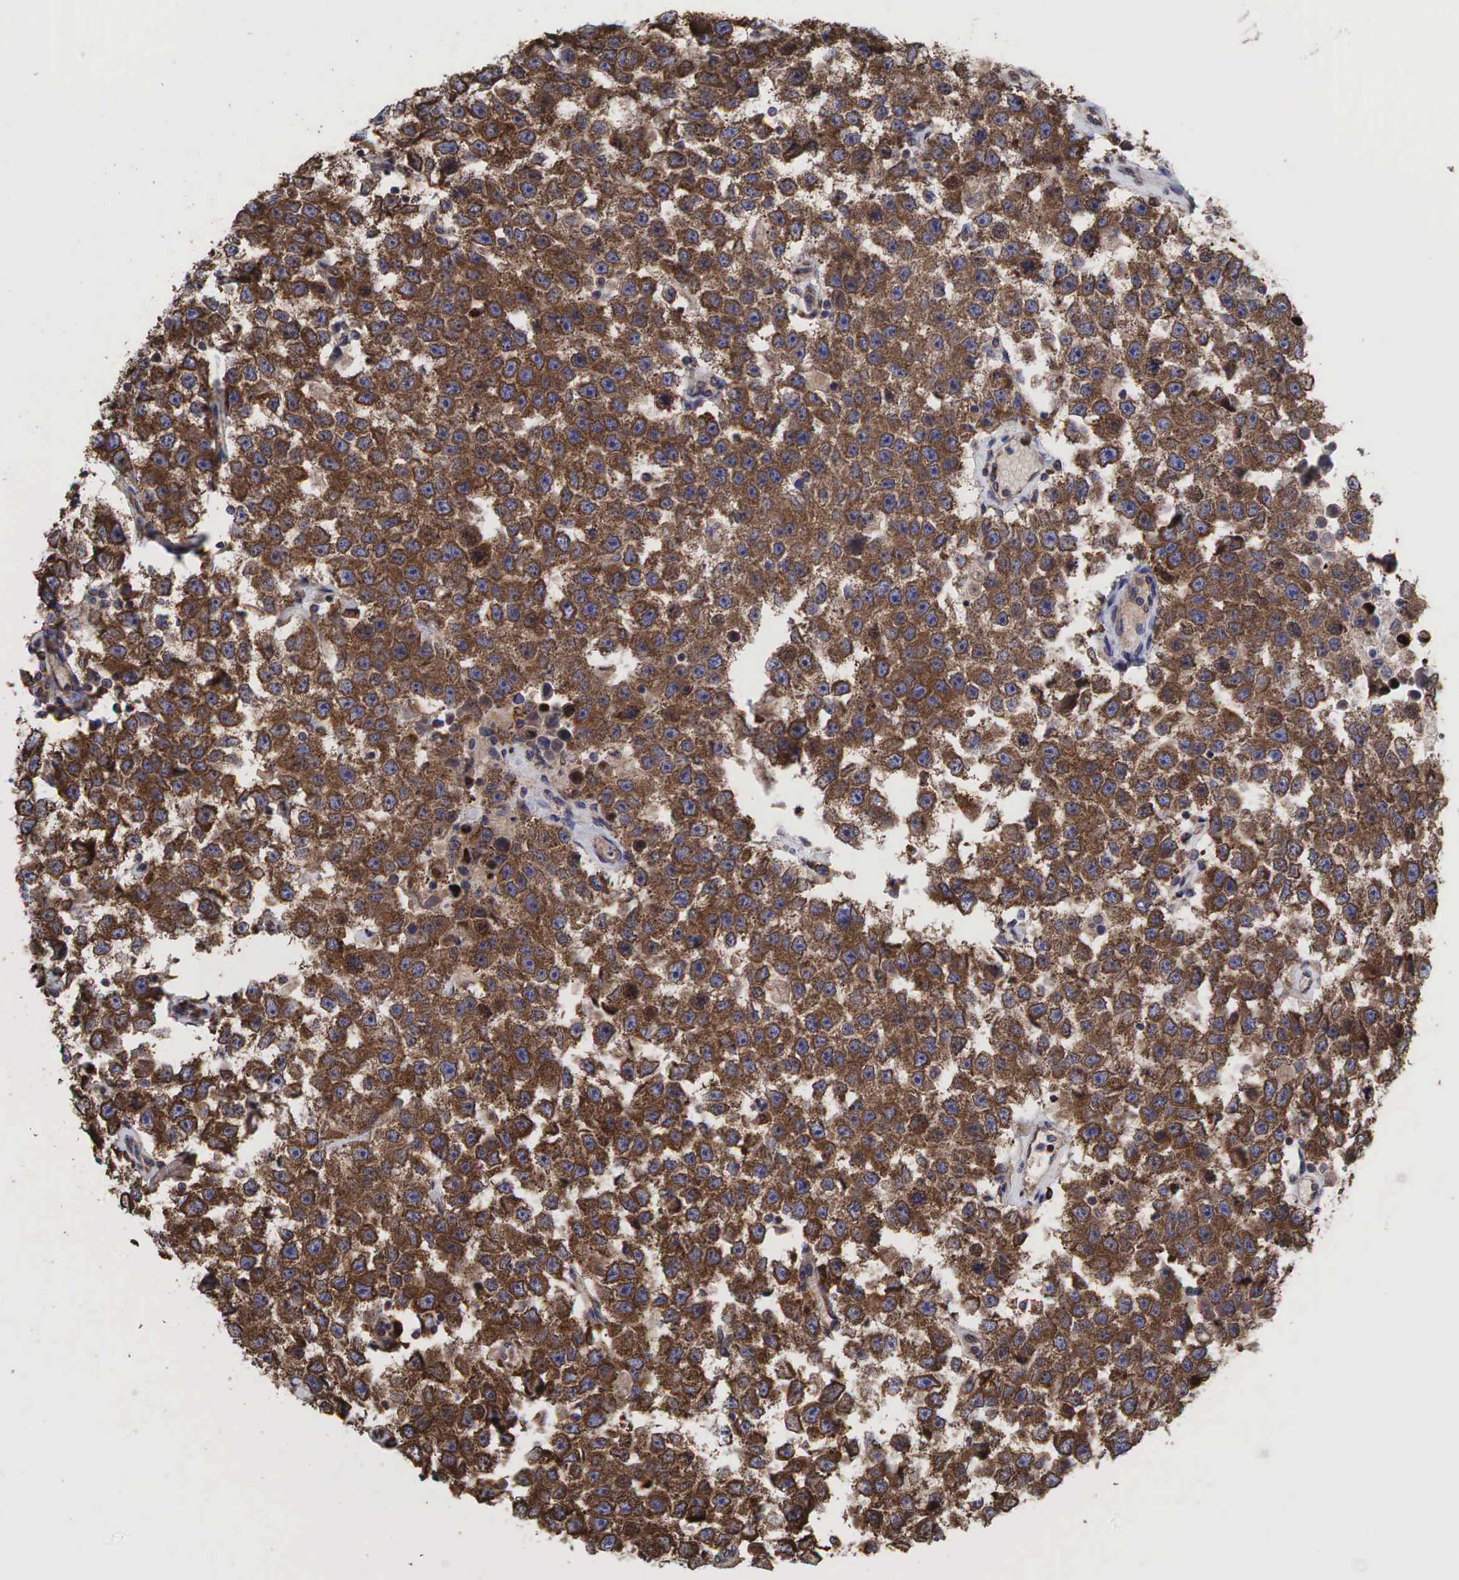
{"staining": {"intensity": "strong", "quantity": ">75%", "location": "cytoplasmic/membranous"}, "tissue": "testis cancer", "cell_type": "Tumor cells", "image_type": "cancer", "snomed": [{"axis": "morphology", "description": "Seminoma, NOS"}, {"axis": "topography", "description": "Testis"}], "caption": "This is a micrograph of IHC staining of testis cancer (seminoma), which shows strong expression in the cytoplasmic/membranous of tumor cells.", "gene": "PABPC5", "patient": {"sex": "male", "age": 52}}